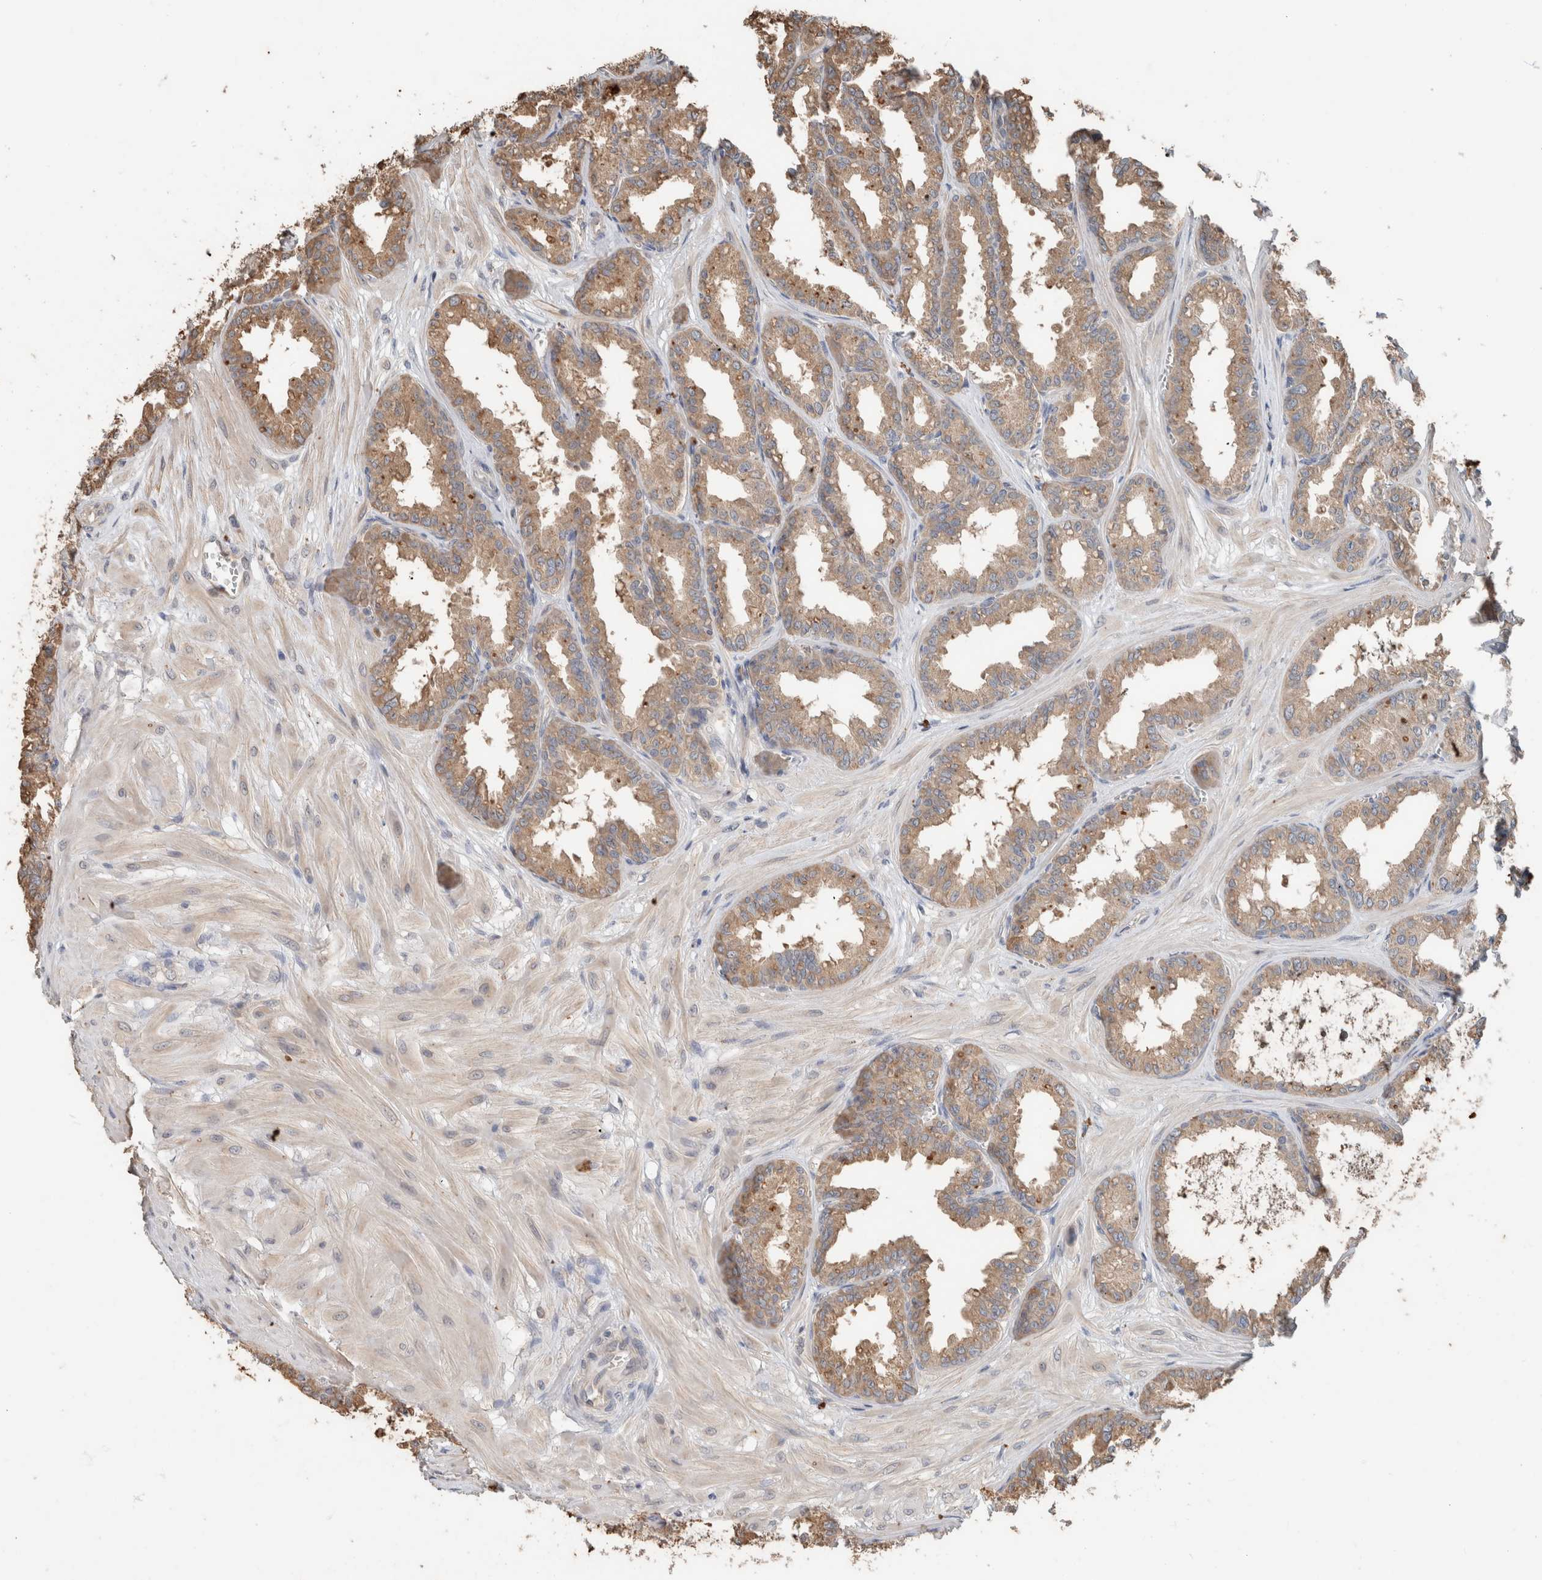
{"staining": {"intensity": "weak", "quantity": ">75%", "location": "cytoplasmic/membranous"}, "tissue": "seminal vesicle", "cell_type": "Glandular cells", "image_type": "normal", "snomed": [{"axis": "morphology", "description": "Normal tissue, NOS"}, {"axis": "topography", "description": "Prostate"}, {"axis": "topography", "description": "Seminal veicle"}], "caption": "Human seminal vesicle stained with a brown dye demonstrates weak cytoplasmic/membranous positive expression in about >75% of glandular cells.", "gene": "ERAP2", "patient": {"sex": "male", "age": 51}}